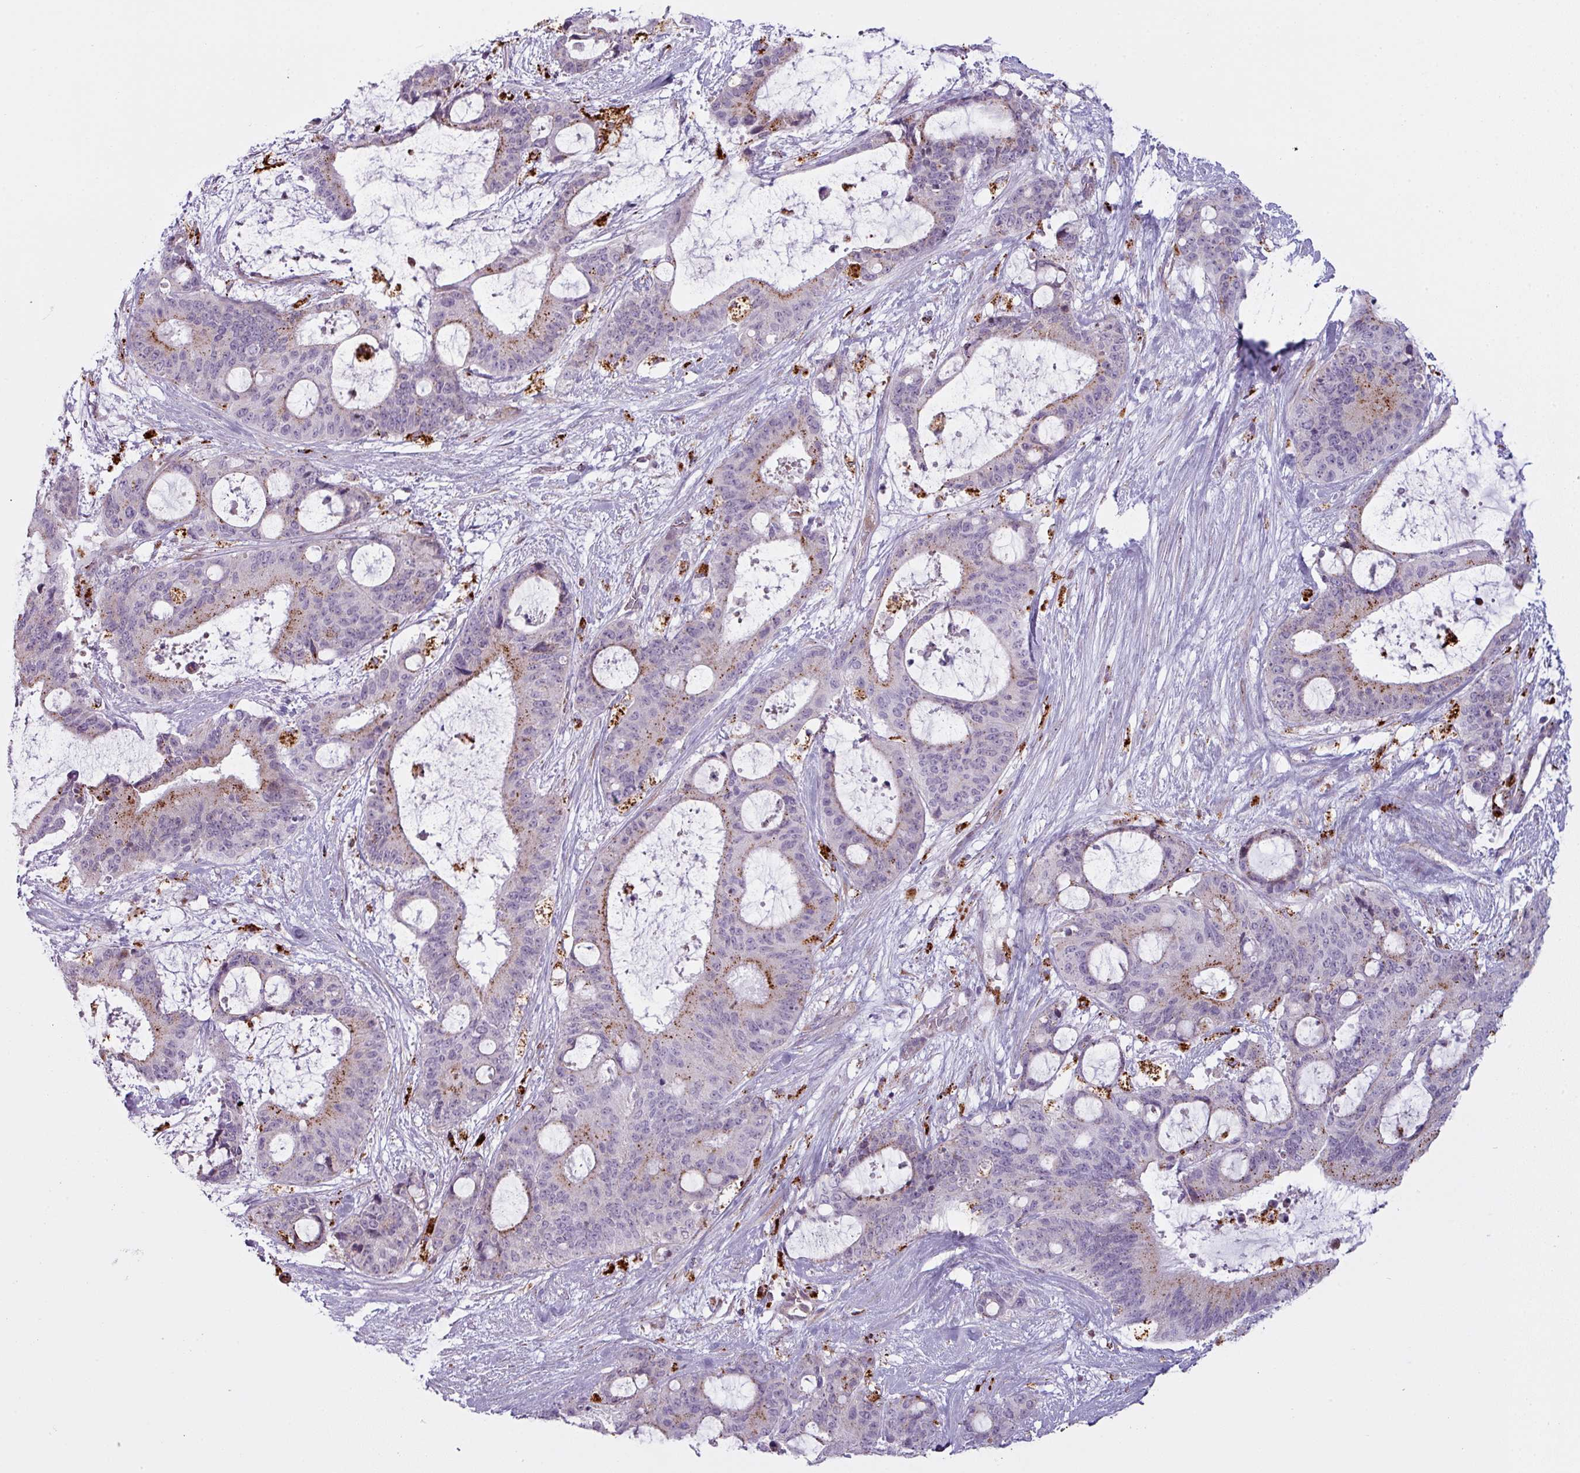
{"staining": {"intensity": "moderate", "quantity": "25%-75%", "location": "cytoplasmic/membranous"}, "tissue": "liver cancer", "cell_type": "Tumor cells", "image_type": "cancer", "snomed": [{"axis": "morphology", "description": "Normal tissue, NOS"}, {"axis": "morphology", "description": "Cholangiocarcinoma"}, {"axis": "topography", "description": "Liver"}, {"axis": "topography", "description": "Peripheral nerve tissue"}], "caption": "This is a histology image of immunohistochemistry staining of liver cancer (cholangiocarcinoma), which shows moderate positivity in the cytoplasmic/membranous of tumor cells.", "gene": "MAP7D2", "patient": {"sex": "female", "age": 73}}